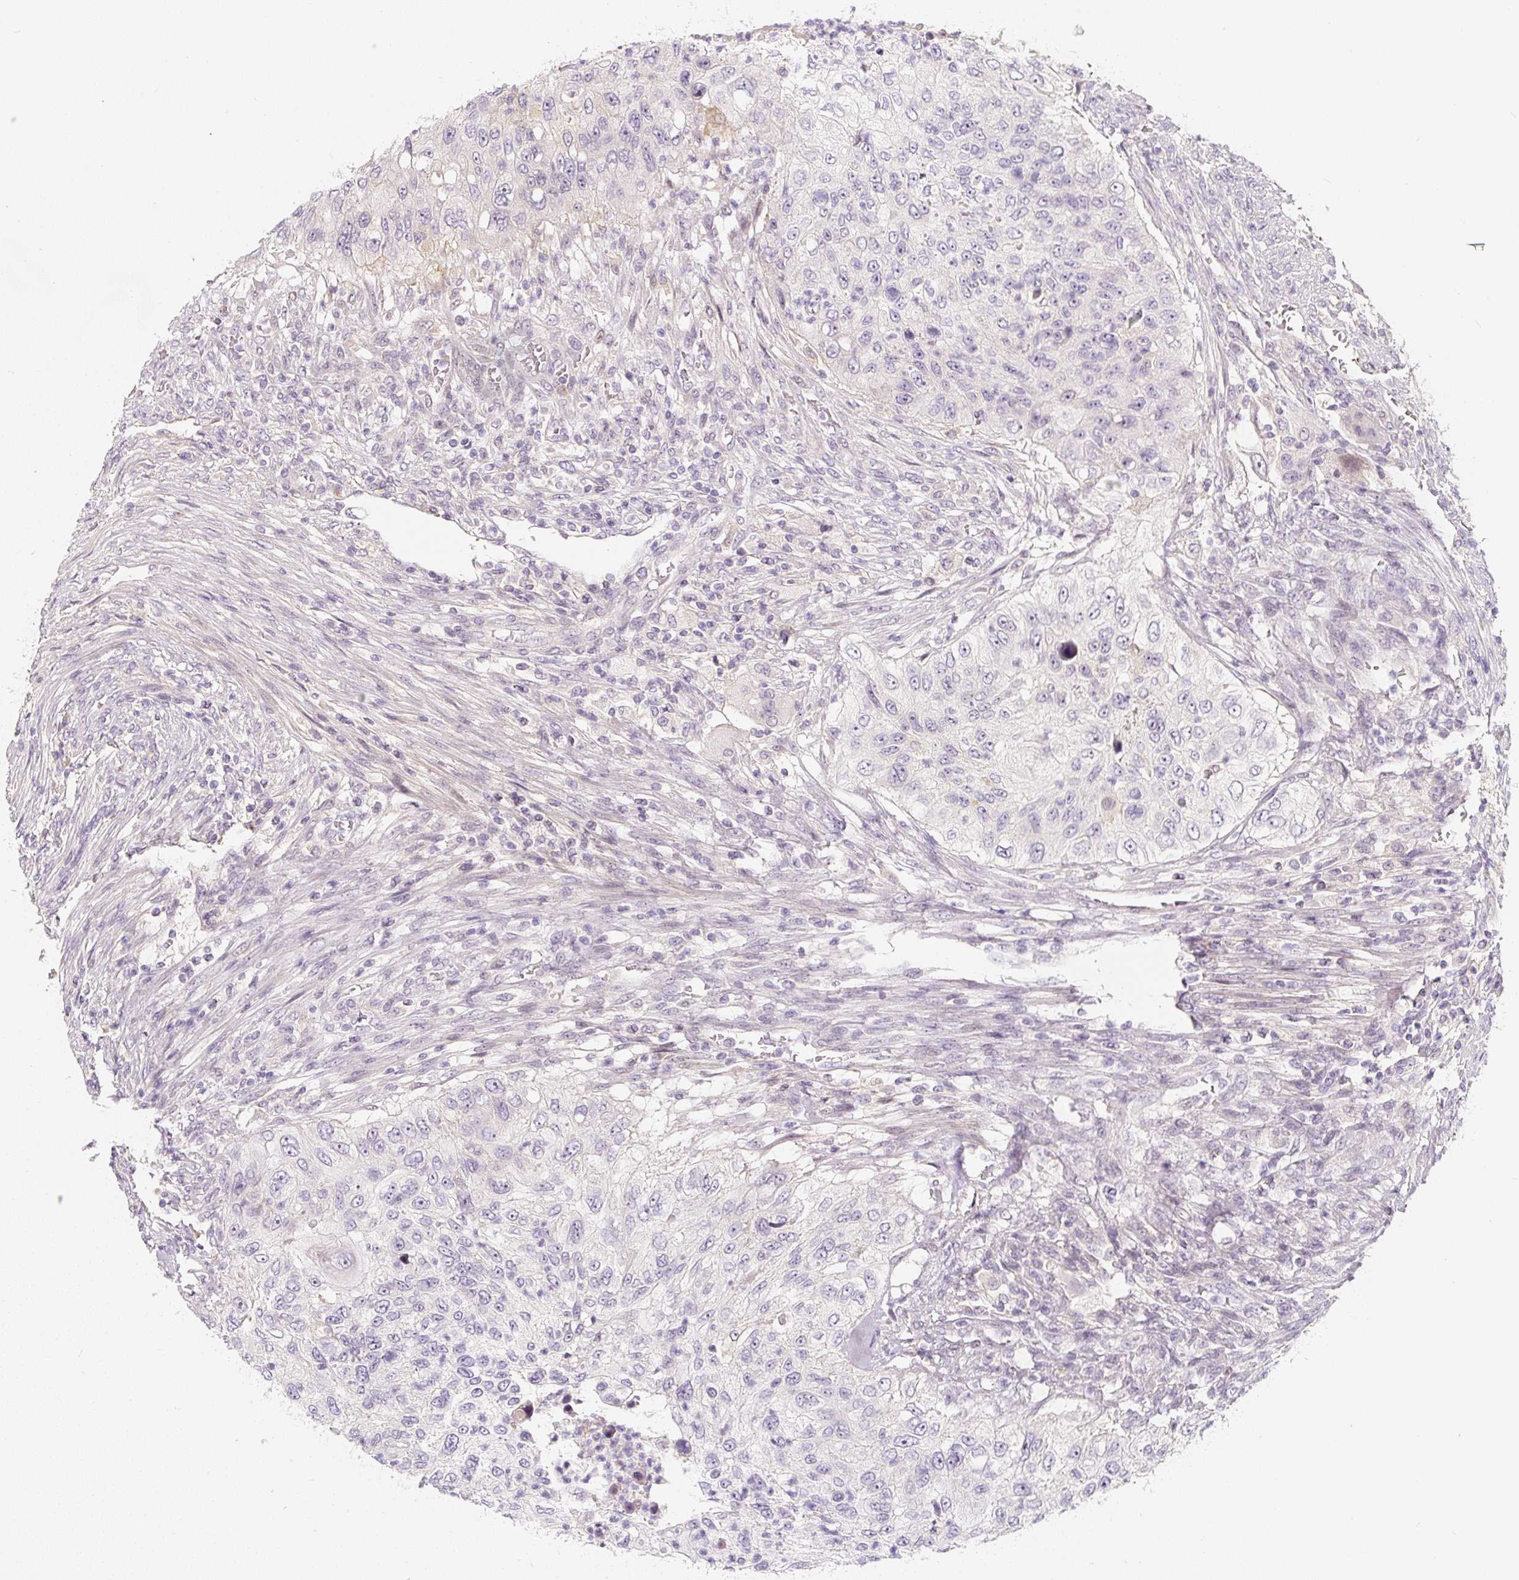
{"staining": {"intensity": "negative", "quantity": "none", "location": "none"}, "tissue": "urothelial cancer", "cell_type": "Tumor cells", "image_type": "cancer", "snomed": [{"axis": "morphology", "description": "Urothelial carcinoma, High grade"}, {"axis": "topography", "description": "Urinary bladder"}], "caption": "Protein analysis of urothelial cancer displays no significant expression in tumor cells.", "gene": "PWWP3B", "patient": {"sex": "female", "age": 60}}